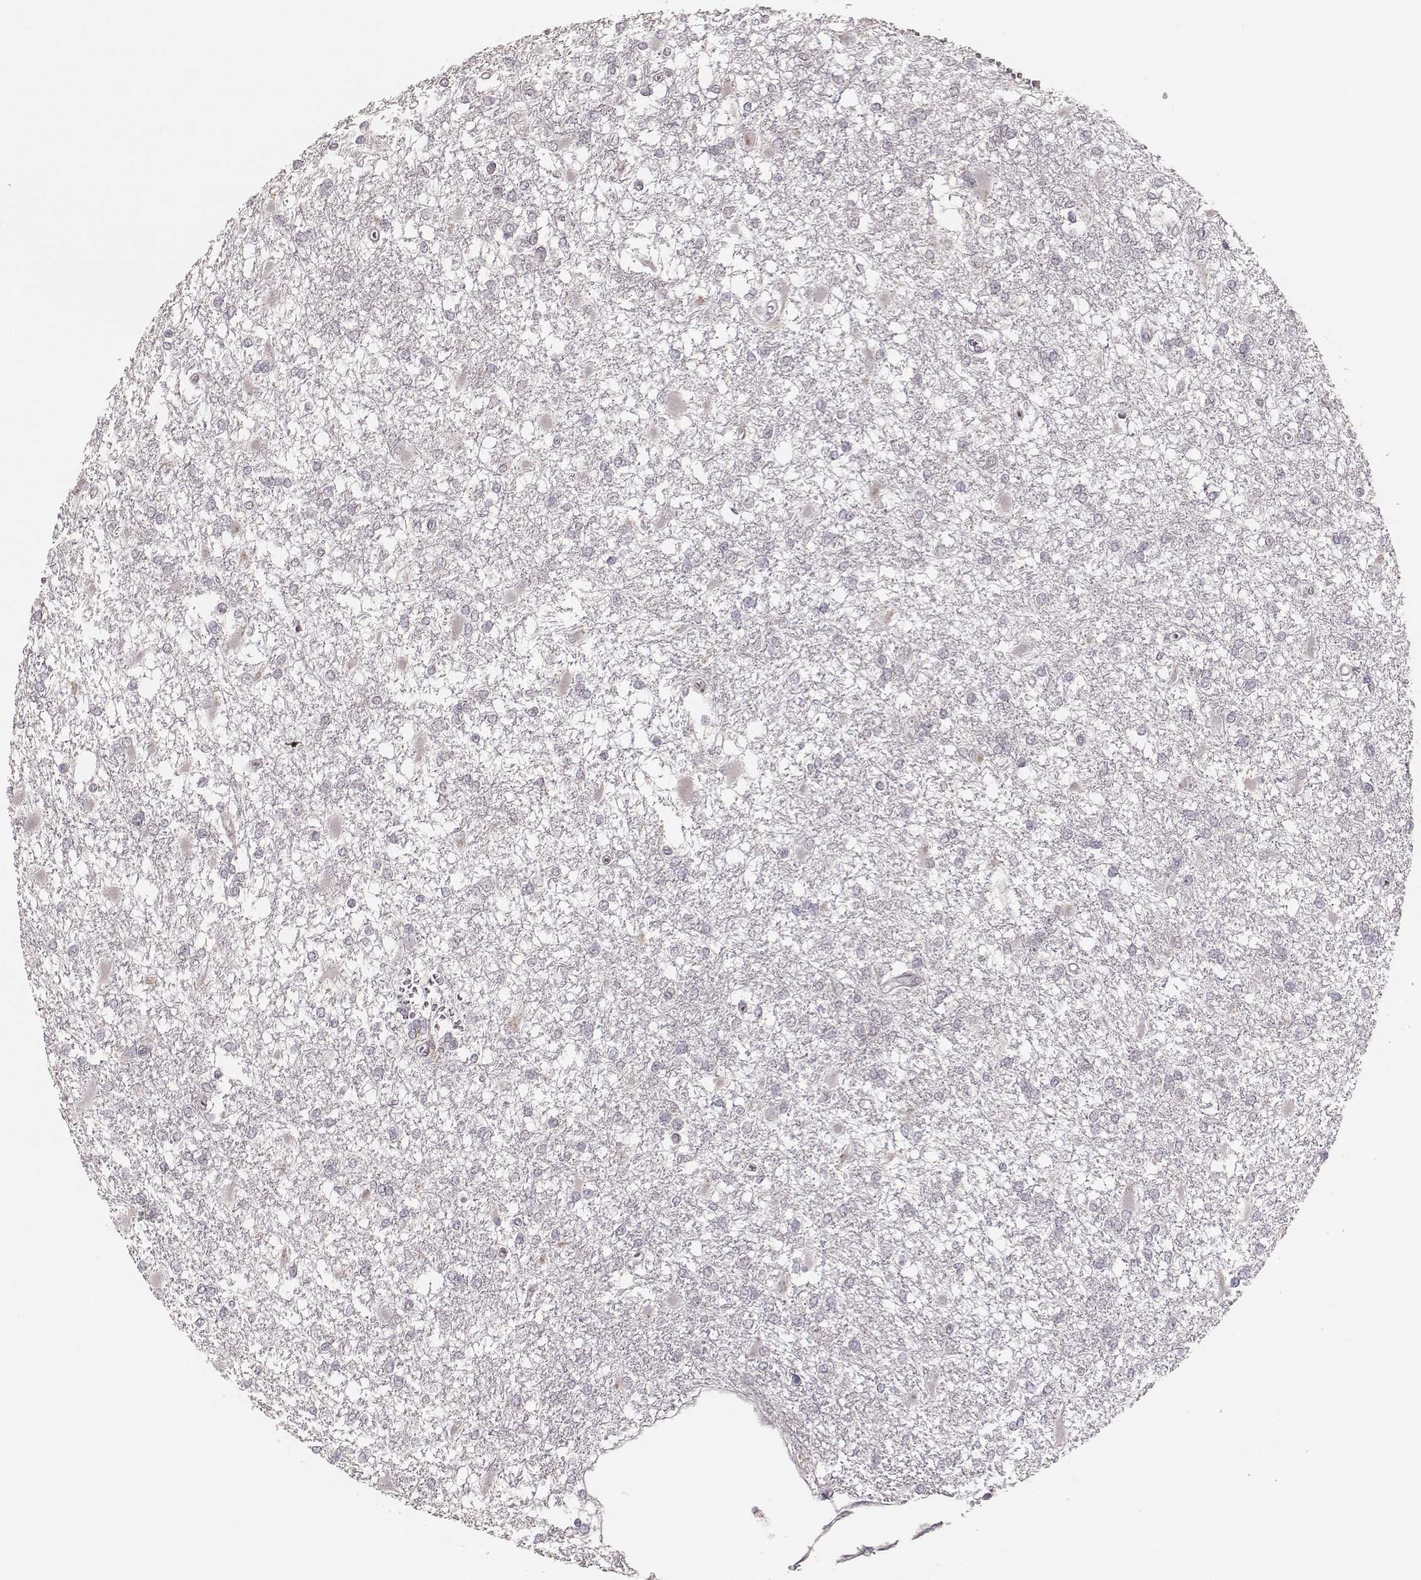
{"staining": {"intensity": "negative", "quantity": "none", "location": "none"}, "tissue": "glioma", "cell_type": "Tumor cells", "image_type": "cancer", "snomed": [{"axis": "morphology", "description": "Glioma, malignant, High grade"}, {"axis": "topography", "description": "Cerebral cortex"}], "caption": "Immunohistochemistry (IHC) image of neoplastic tissue: malignant glioma (high-grade) stained with DAB displays no significant protein expression in tumor cells.", "gene": "LY6K", "patient": {"sex": "male", "age": 79}}